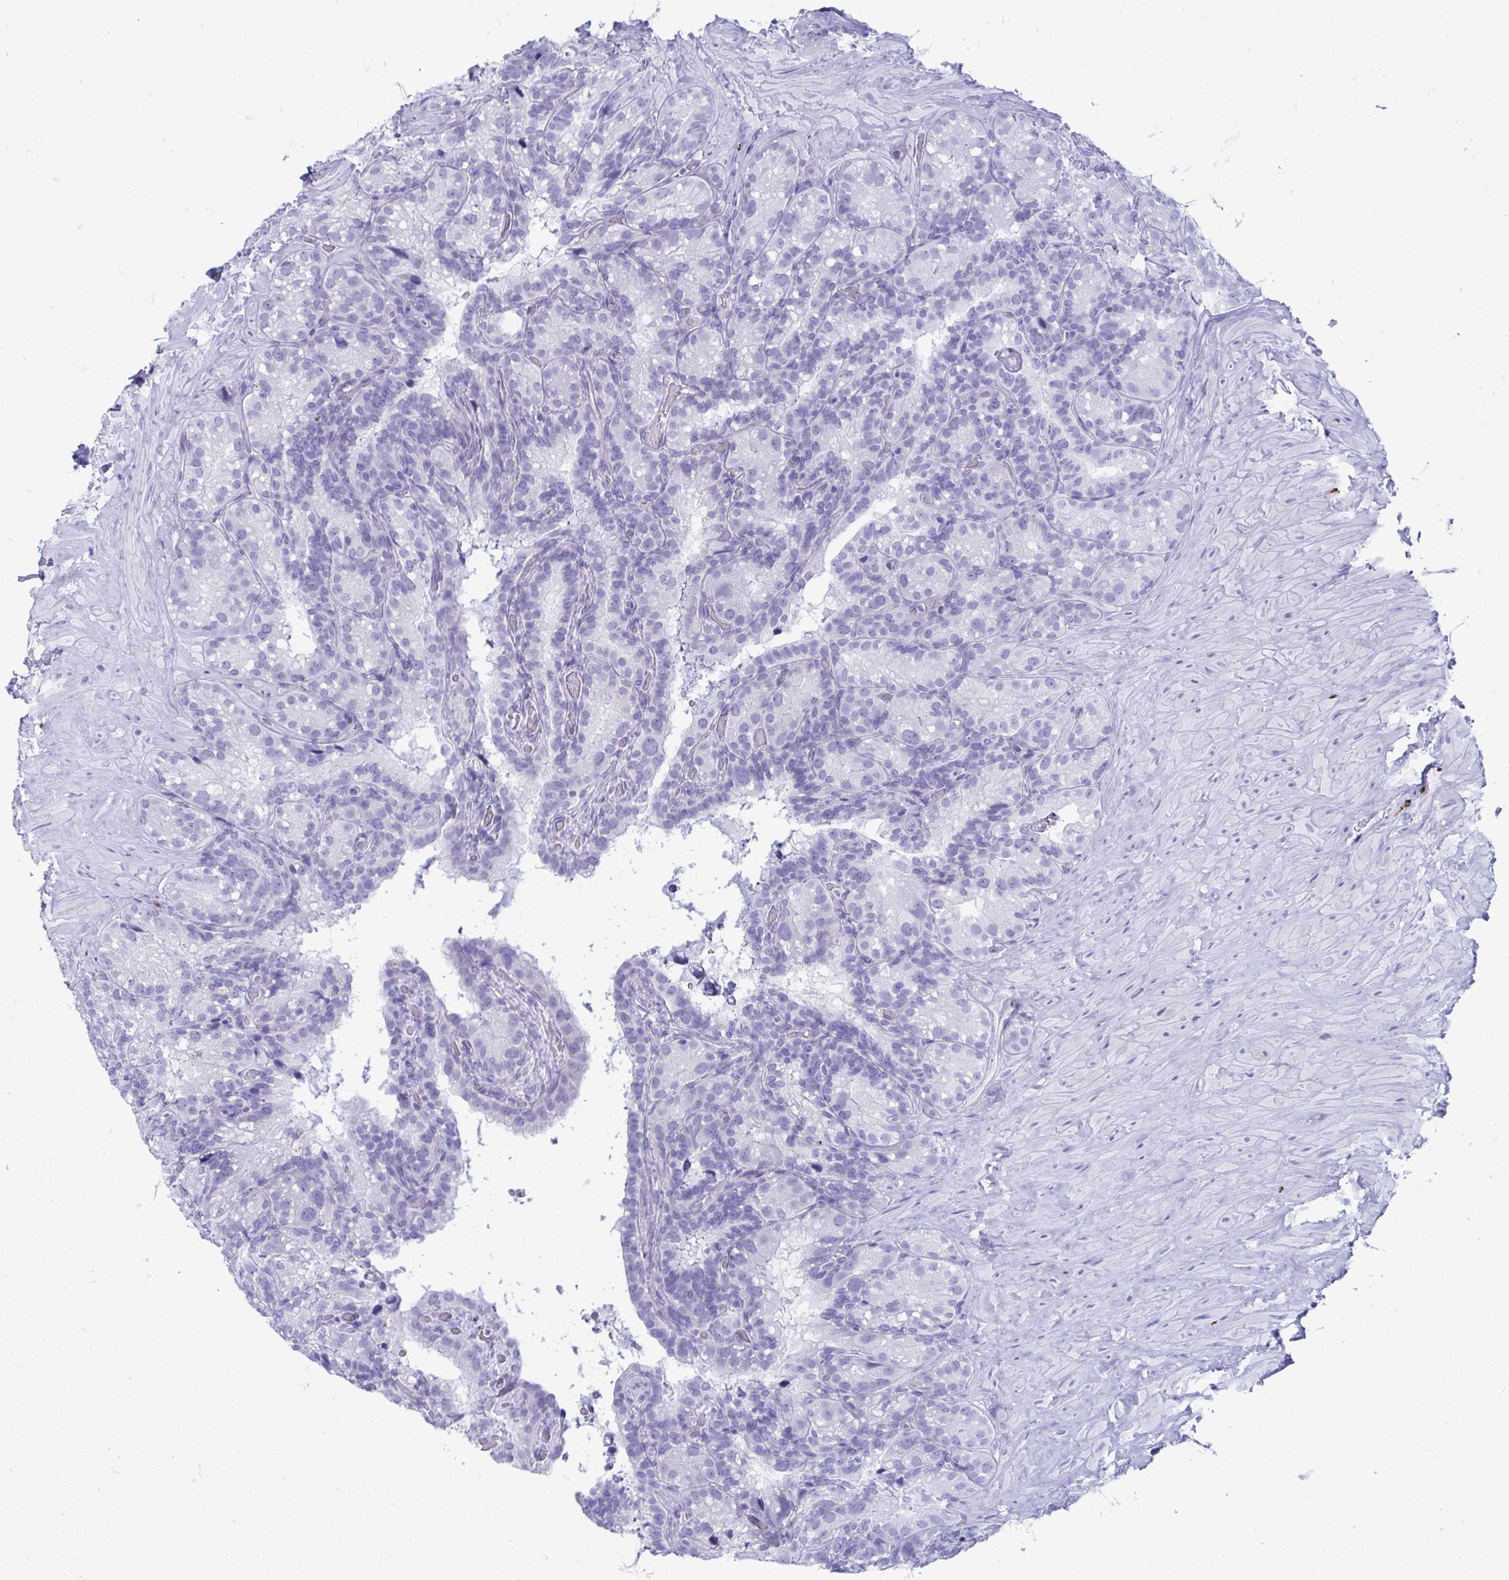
{"staining": {"intensity": "negative", "quantity": "none", "location": "none"}, "tissue": "seminal vesicle", "cell_type": "Glandular cells", "image_type": "normal", "snomed": [{"axis": "morphology", "description": "Normal tissue, NOS"}, {"axis": "topography", "description": "Seminal veicle"}], "caption": "Immunohistochemistry image of benign human seminal vesicle stained for a protein (brown), which exhibits no expression in glandular cells.", "gene": "SHISA8", "patient": {"sex": "male", "age": 60}}